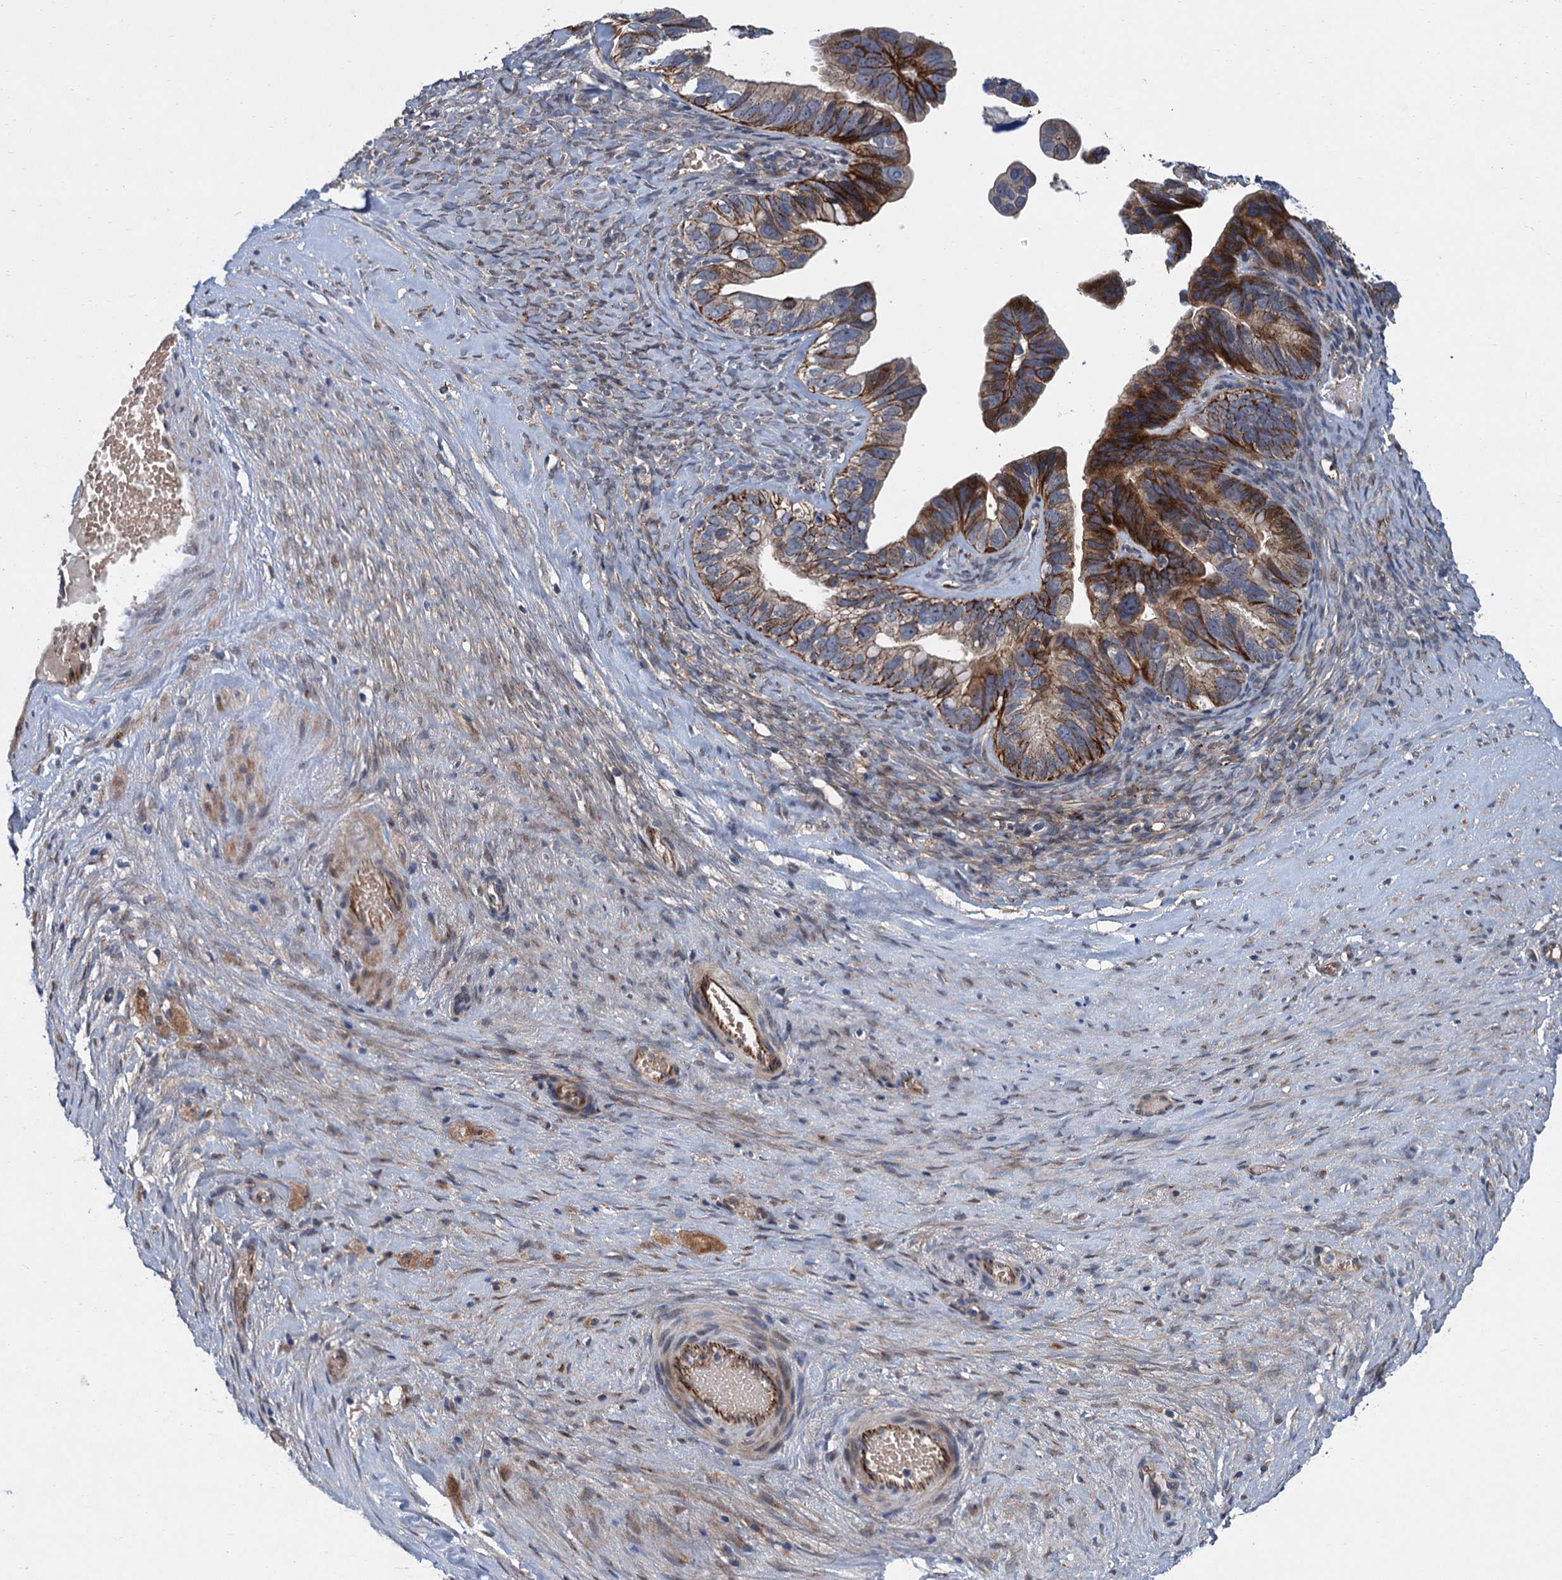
{"staining": {"intensity": "moderate", "quantity": "25%-75%", "location": "cytoplasmic/membranous"}, "tissue": "ovarian cancer", "cell_type": "Tumor cells", "image_type": "cancer", "snomed": [{"axis": "morphology", "description": "Cystadenocarcinoma, serous, NOS"}, {"axis": "topography", "description": "Ovary"}], "caption": "A micrograph showing moderate cytoplasmic/membranous positivity in approximately 25%-75% of tumor cells in ovarian cancer (serous cystadenocarcinoma), as visualized by brown immunohistochemical staining.", "gene": "TRAF7", "patient": {"sex": "female", "age": 56}}